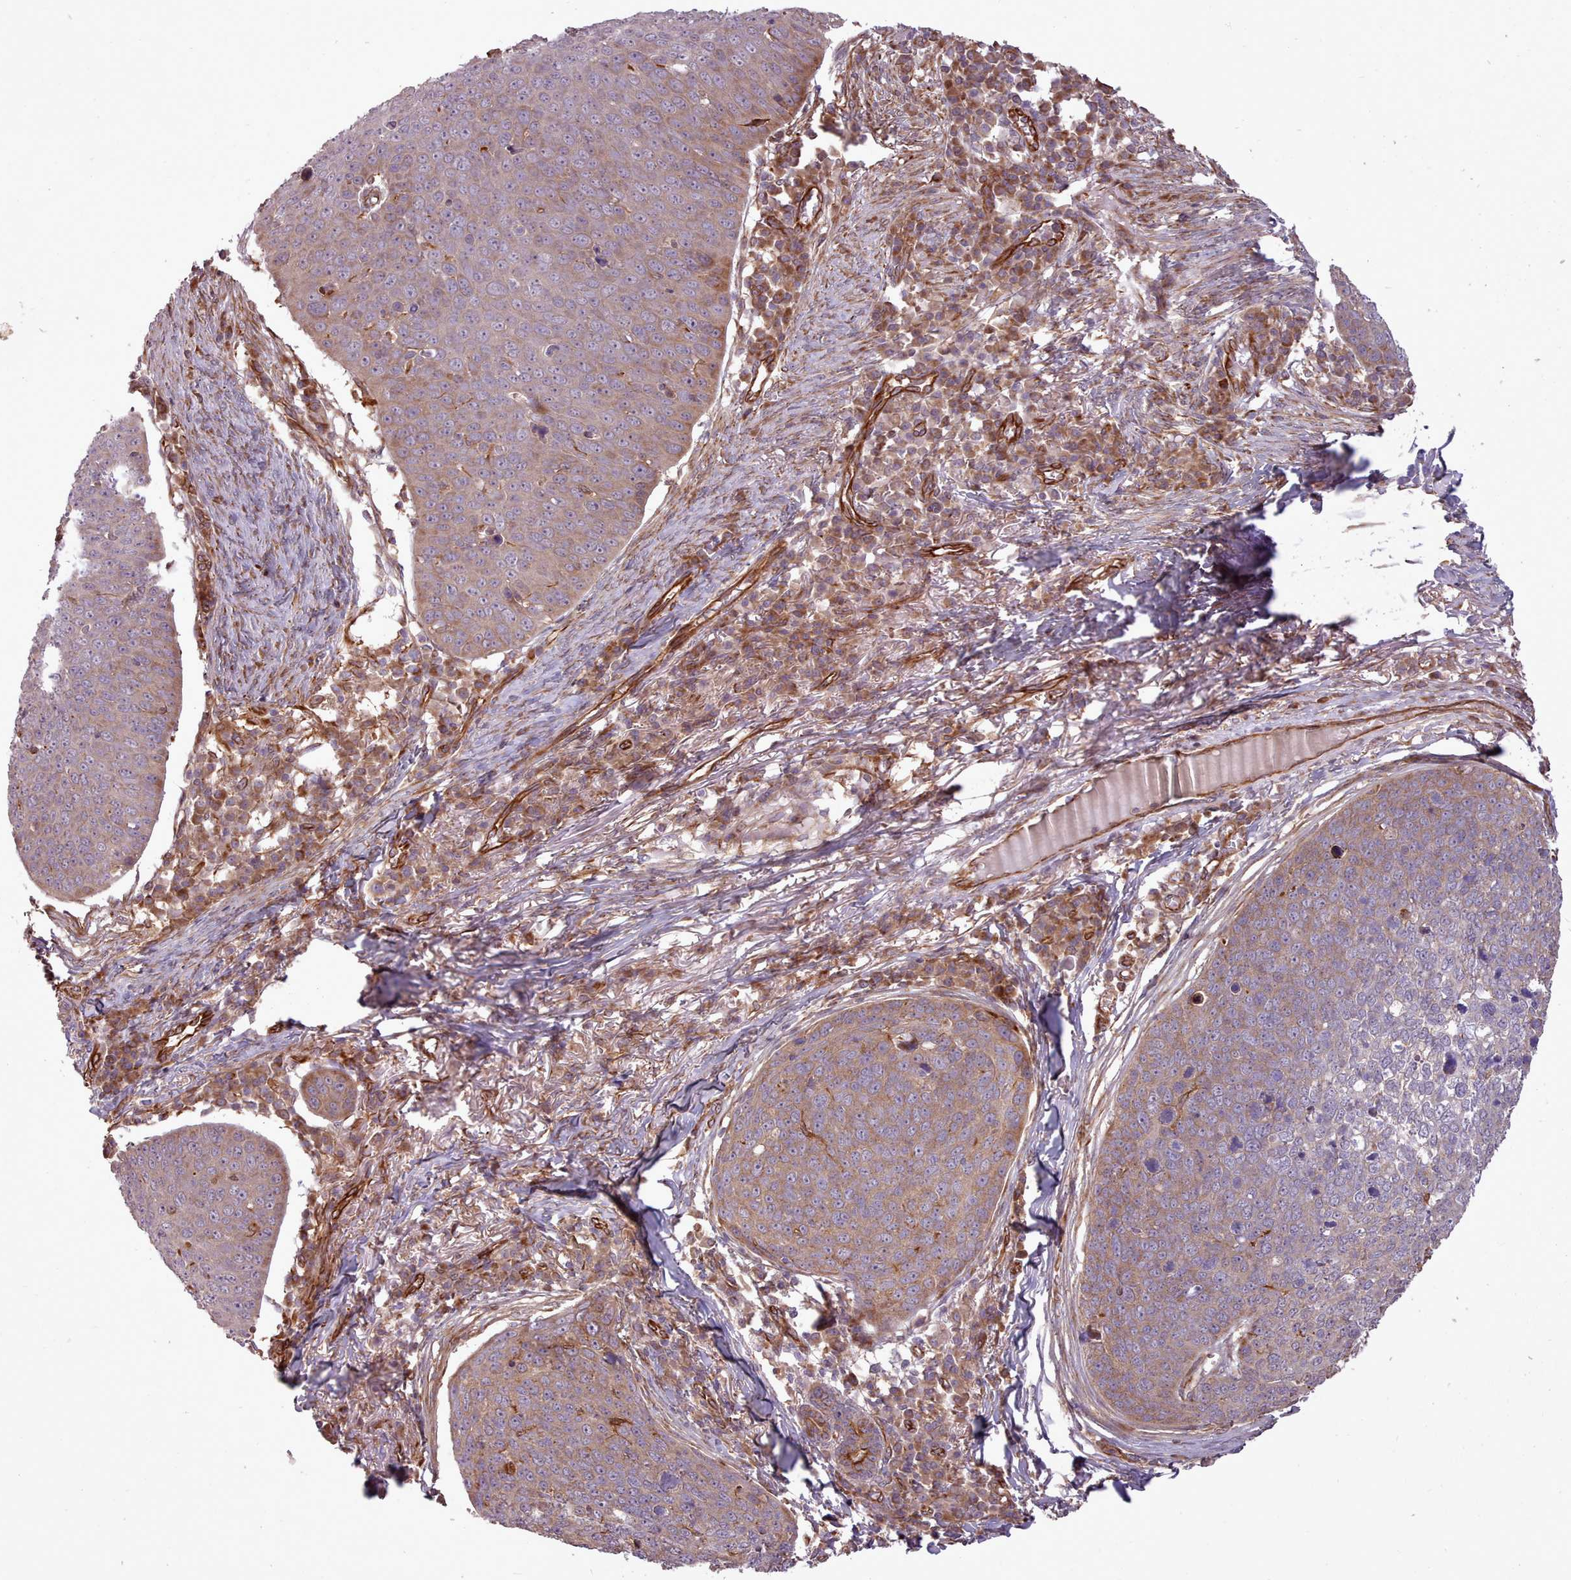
{"staining": {"intensity": "moderate", "quantity": "25%-75%", "location": "cytoplasmic/membranous"}, "tissue": "skin cancer", "cell_type": "Tumor cells", "image_type": "cancer", "snomed": [{"axis": "morphology", "description": "Squamous cell carcinoma, NOS"}, {"axis": "topography", "description": "Skin"}], "caption": "Moderate cytoplasmic/membranous staining is present in about 25%-75% of tumor cells in skin squamous cell carcinoma.", "gene": "GBGT1", "patient": {"sex": "male", "age": 71}}